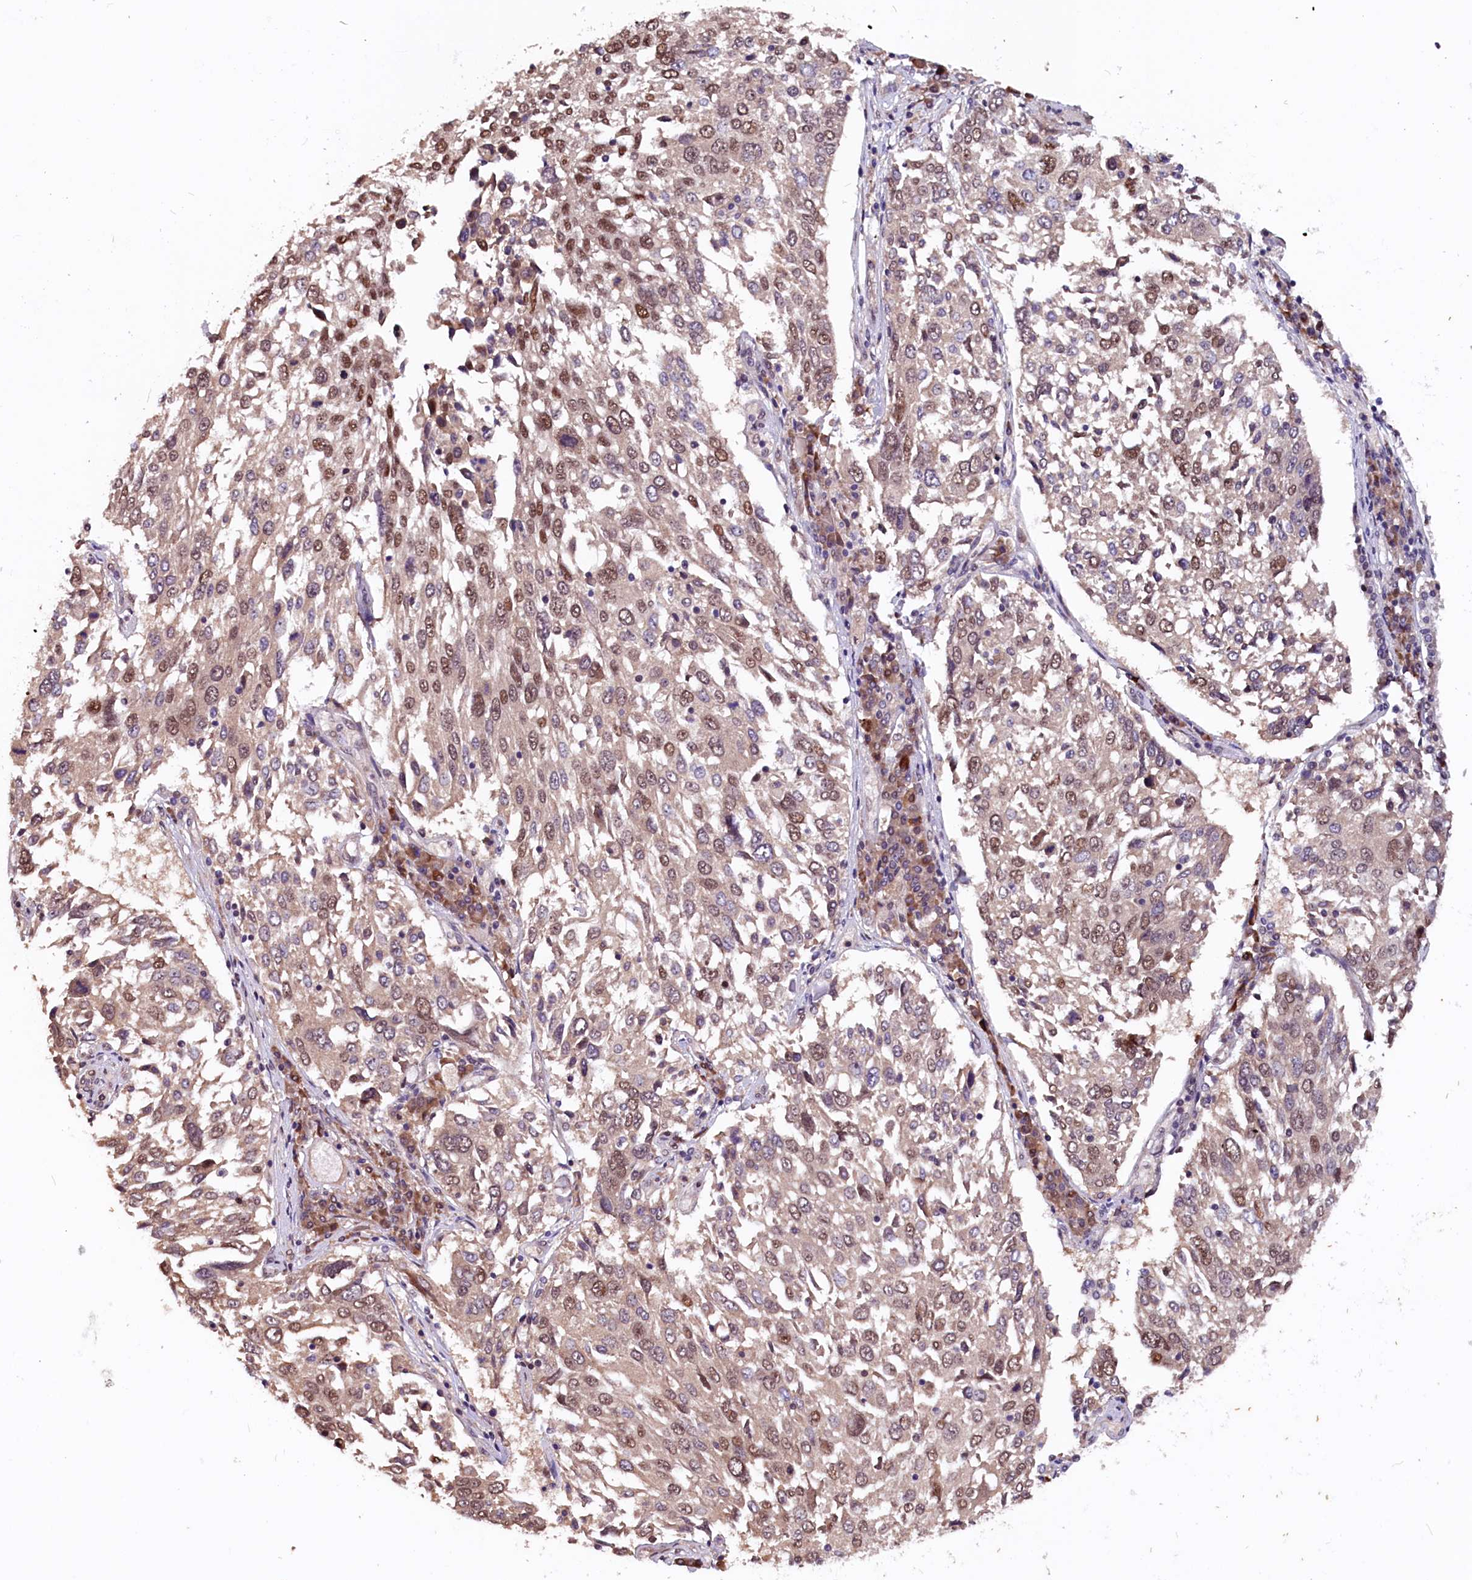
{"staining": {"intensity": "moderate", "quantity": ">75%", "location": "nuclear"}, "tissue": "lung cancer", "cell_type": "Tumor cells", "image_type": "cancer", "snomed": [{"axis": "morphology", "description": "Squamous cell carcinoma, NOS"}, {"axis": "topography", "description": "Lung"}], "caption": "Protein expression analysis of lung cancer reveals moderate nuclear positivity in approximately >75% of tumor cells.", "gene": "RNMT", "patient": {"sex": "male", "age": 65}}